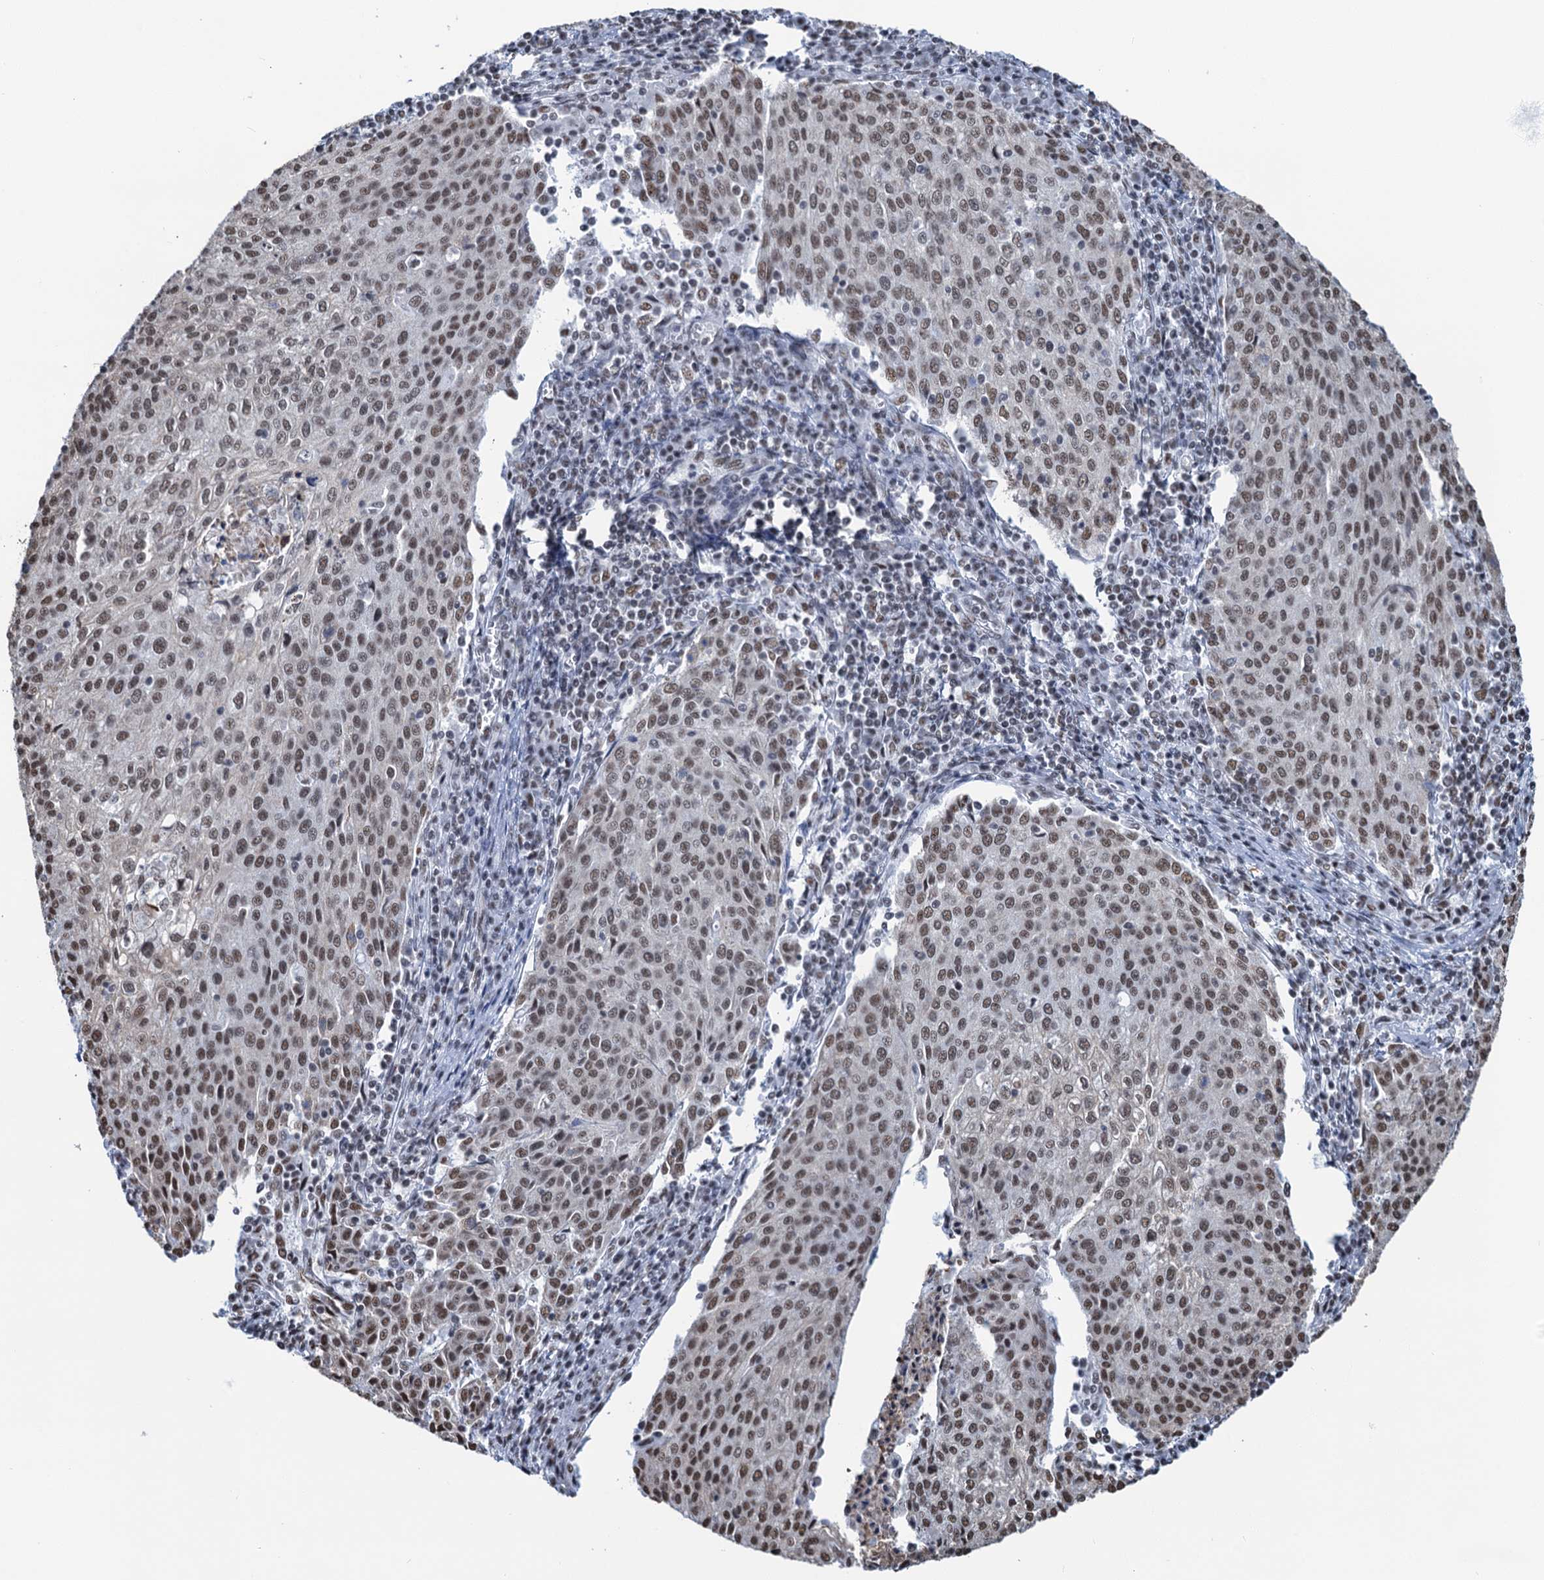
{"staining": {"intensity": "moderate", "quantity": ">75%", "location": "nuclear"}, "tissue": "cervical cancer", "cell_type": "Tumor cells", "image_type": "cancer", "snomed": [{"axis": "morphology", "description": "Squamous cell carcinoma, NOS"}, {"axis": "topography", "description": "Cervix"}], "caption": "Cervical cancer stained with immunohistochemistry (IHC) reveals moderate nuclear positivity in about >75% of tumor cells. The staining was performed using DAB (3,3'-diaminobenzidine), with brown indicating positive protein expression. Nuclei are stained blue with hematoxylin.", "gene": "ZNF609", "patient": {"sex": "female", "age": 46}}